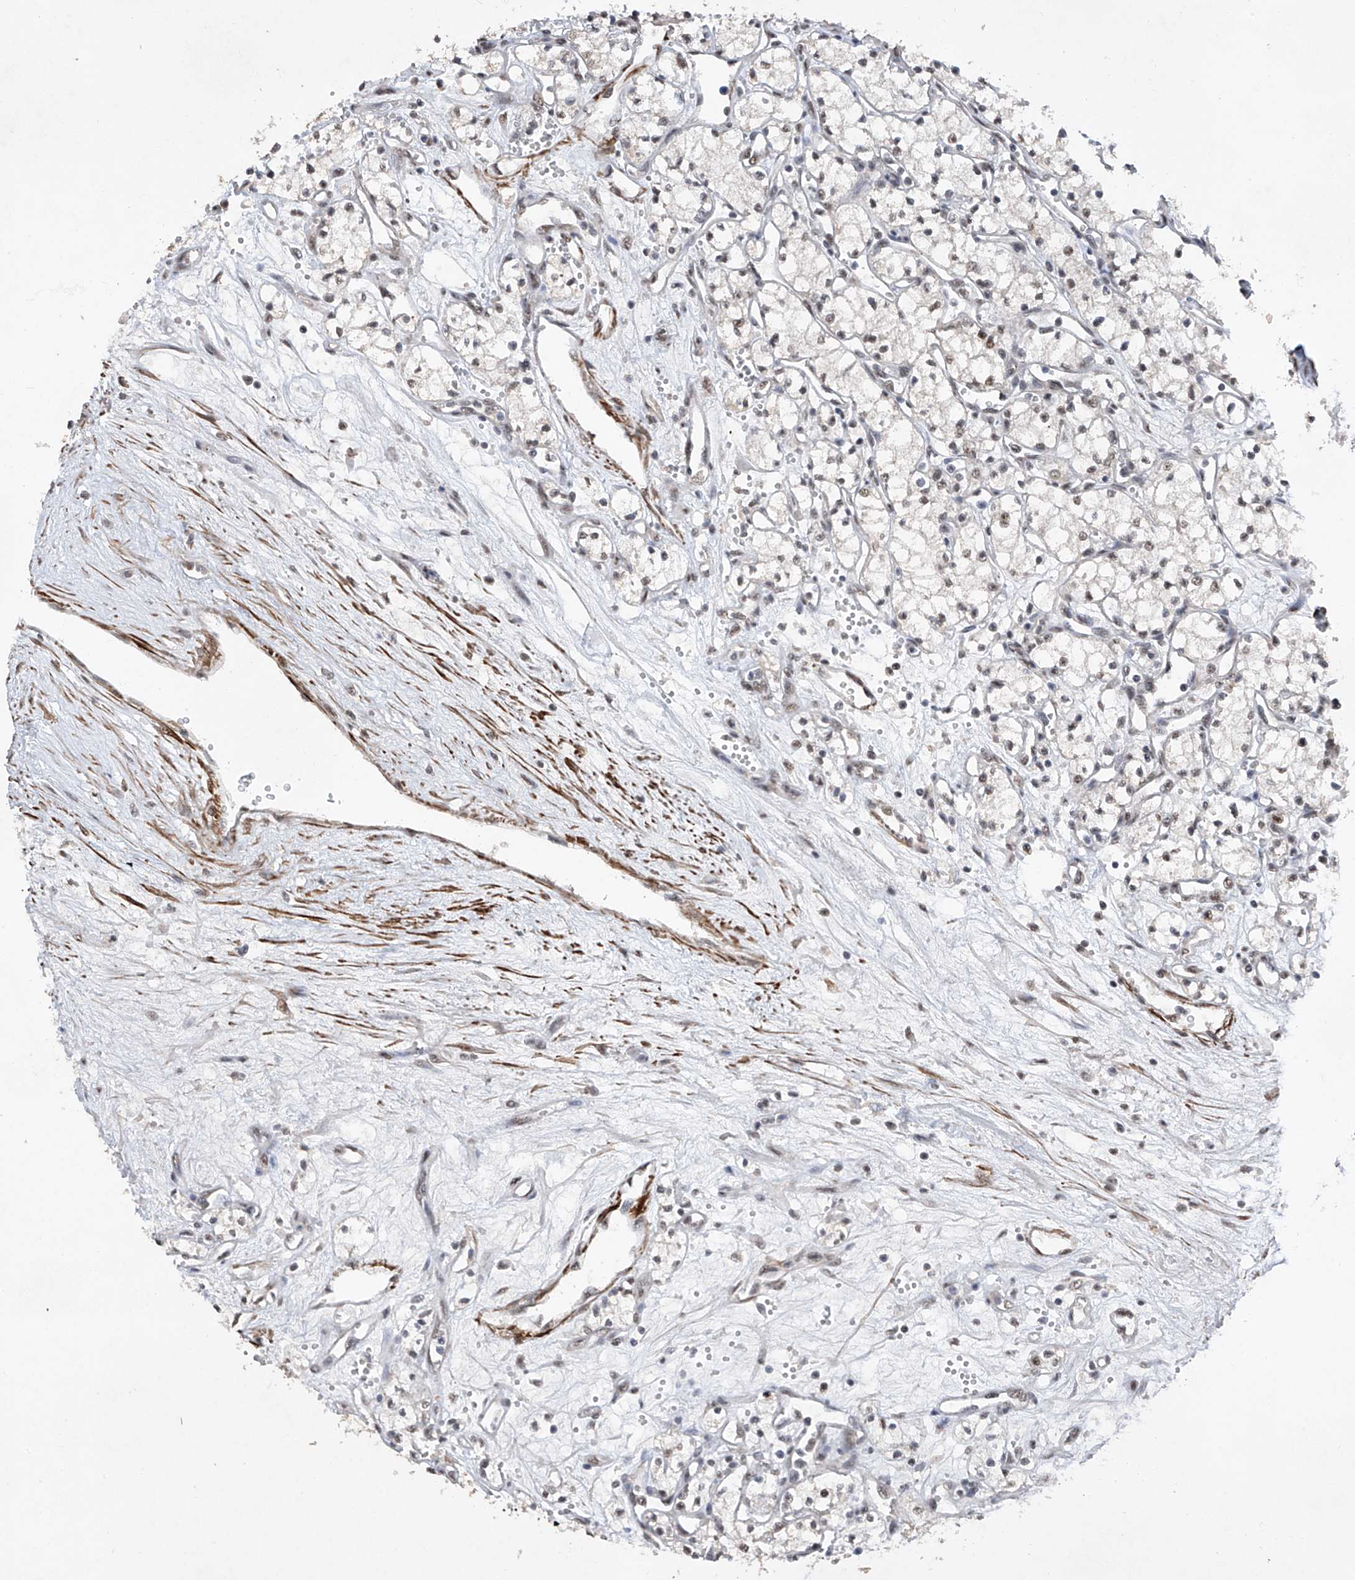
{"staining": {"intensity": "weak", "quantity": "<25%", "location": "nuclear"}, "tissue": "renal cancer", "cell_type": "Tumor cells", "image_type": "cancer", "snomed": [{"axis": "morphology", "description": "Adenocarcinoma, NOS"}, {"axis": "topography", "description": "Kidney"}], "caption": "The histopathology image shows no significant expression in tumor cells of renal cancer.", "gene": "NFATC4", "patient": {"sex": "male", "age": 59}}